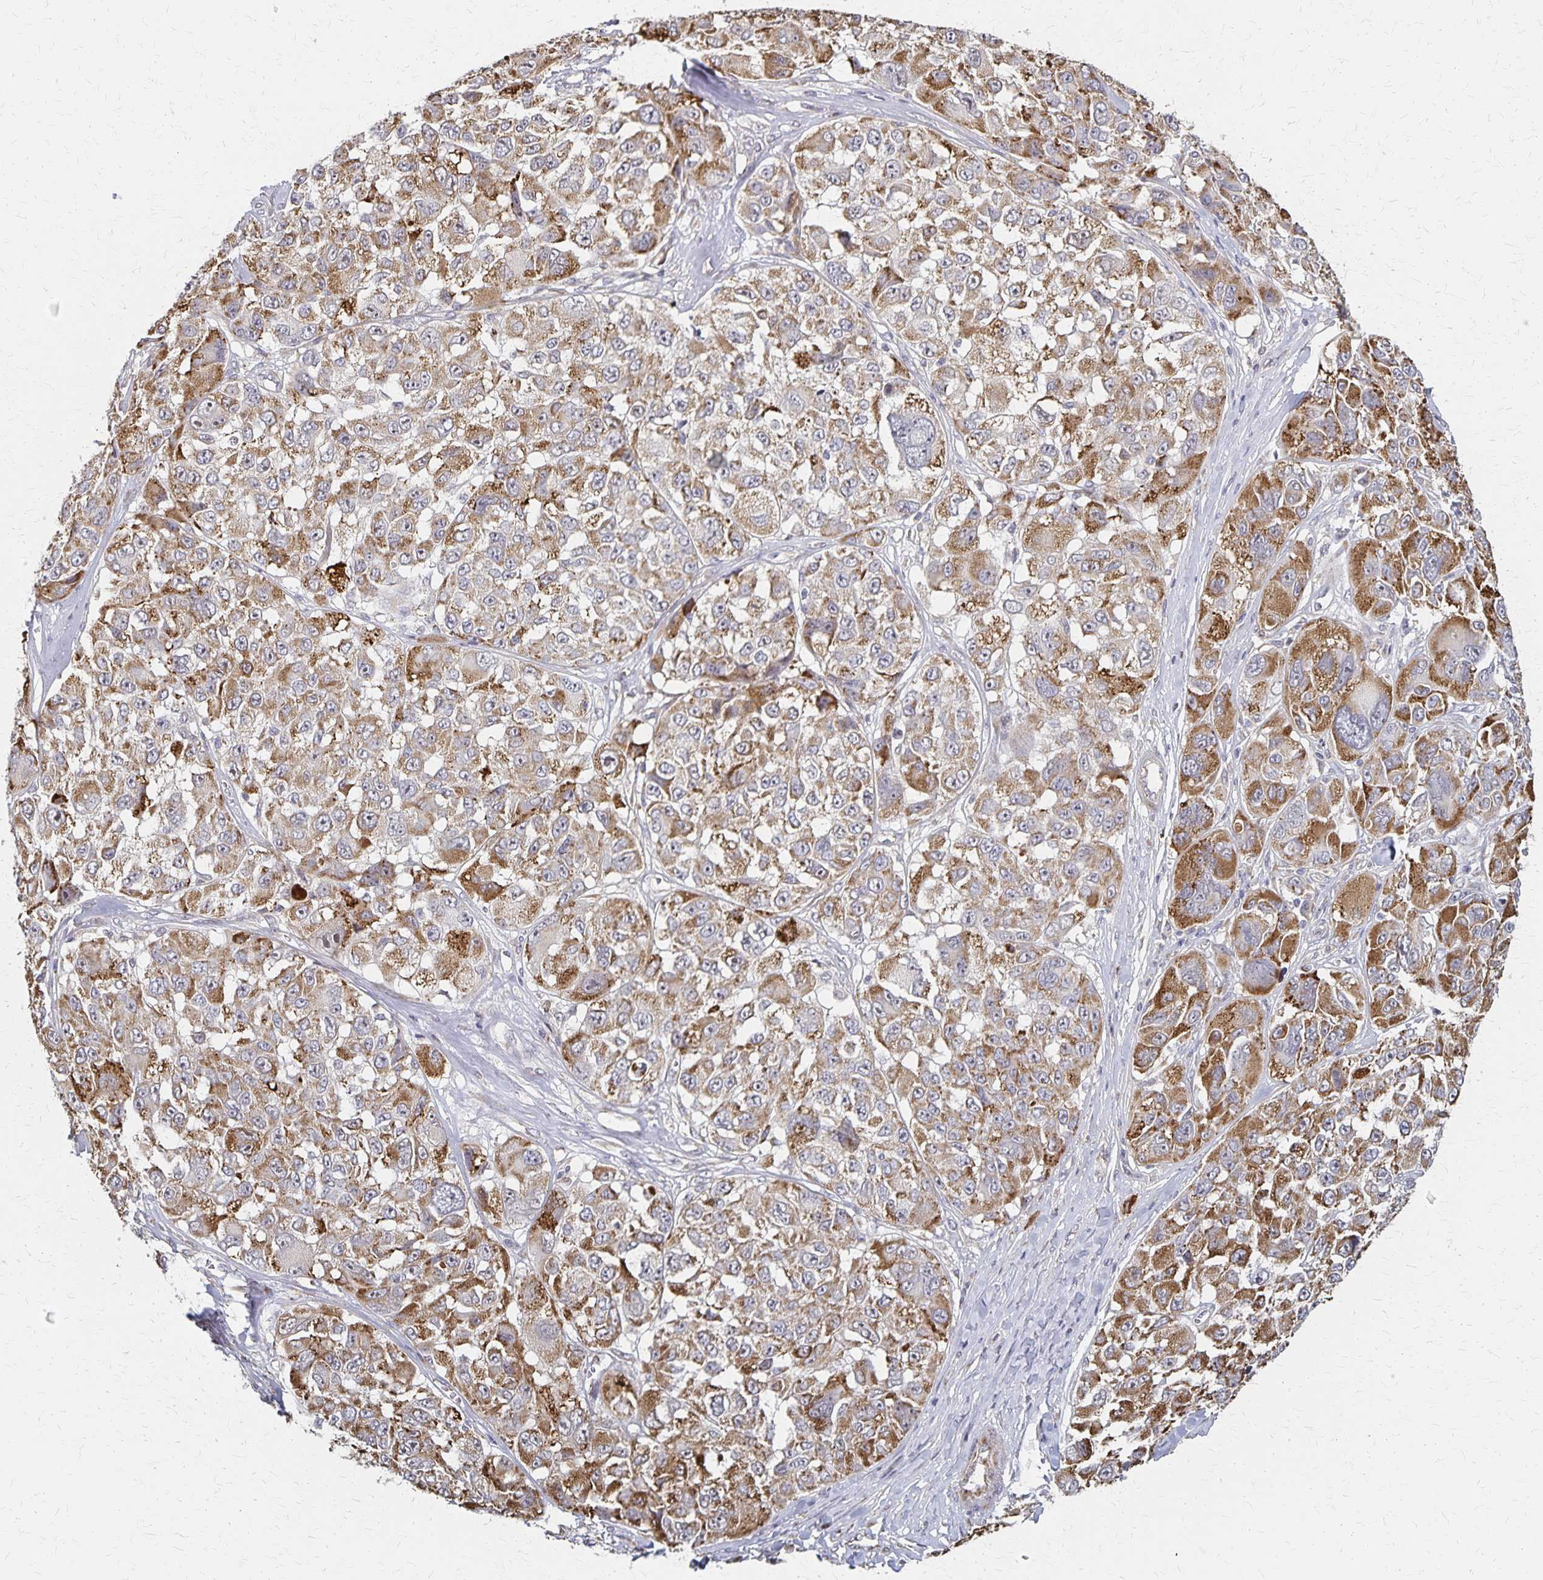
{"staining": {"intensity": "strong", "quantity": ">75%", "location": "cytoplasmic/membranous"}, "tissue": "melanoma", "cell_type": "Tumor cells", "image_type": "cancer", "snomed": [{"axis": "morphology", "description": "Malignant melanoma, NOS"}, {"axis": "topography", "description": "Skin"}], "caption": "High-magnification brightfield microscopy of melanoma stained with DAB (3,3'-diaminobenzidine) (brown) and counterstained with hematoxylin (blue). tumor cells exhibit strong cytoplasmic/membranous positivity is identified in about>75% of cells. Ihc stains the protein in brown and the nuclei are stained blue.", "gene": "DYRK4", "patient": {"sex": "female", "age": 66}}